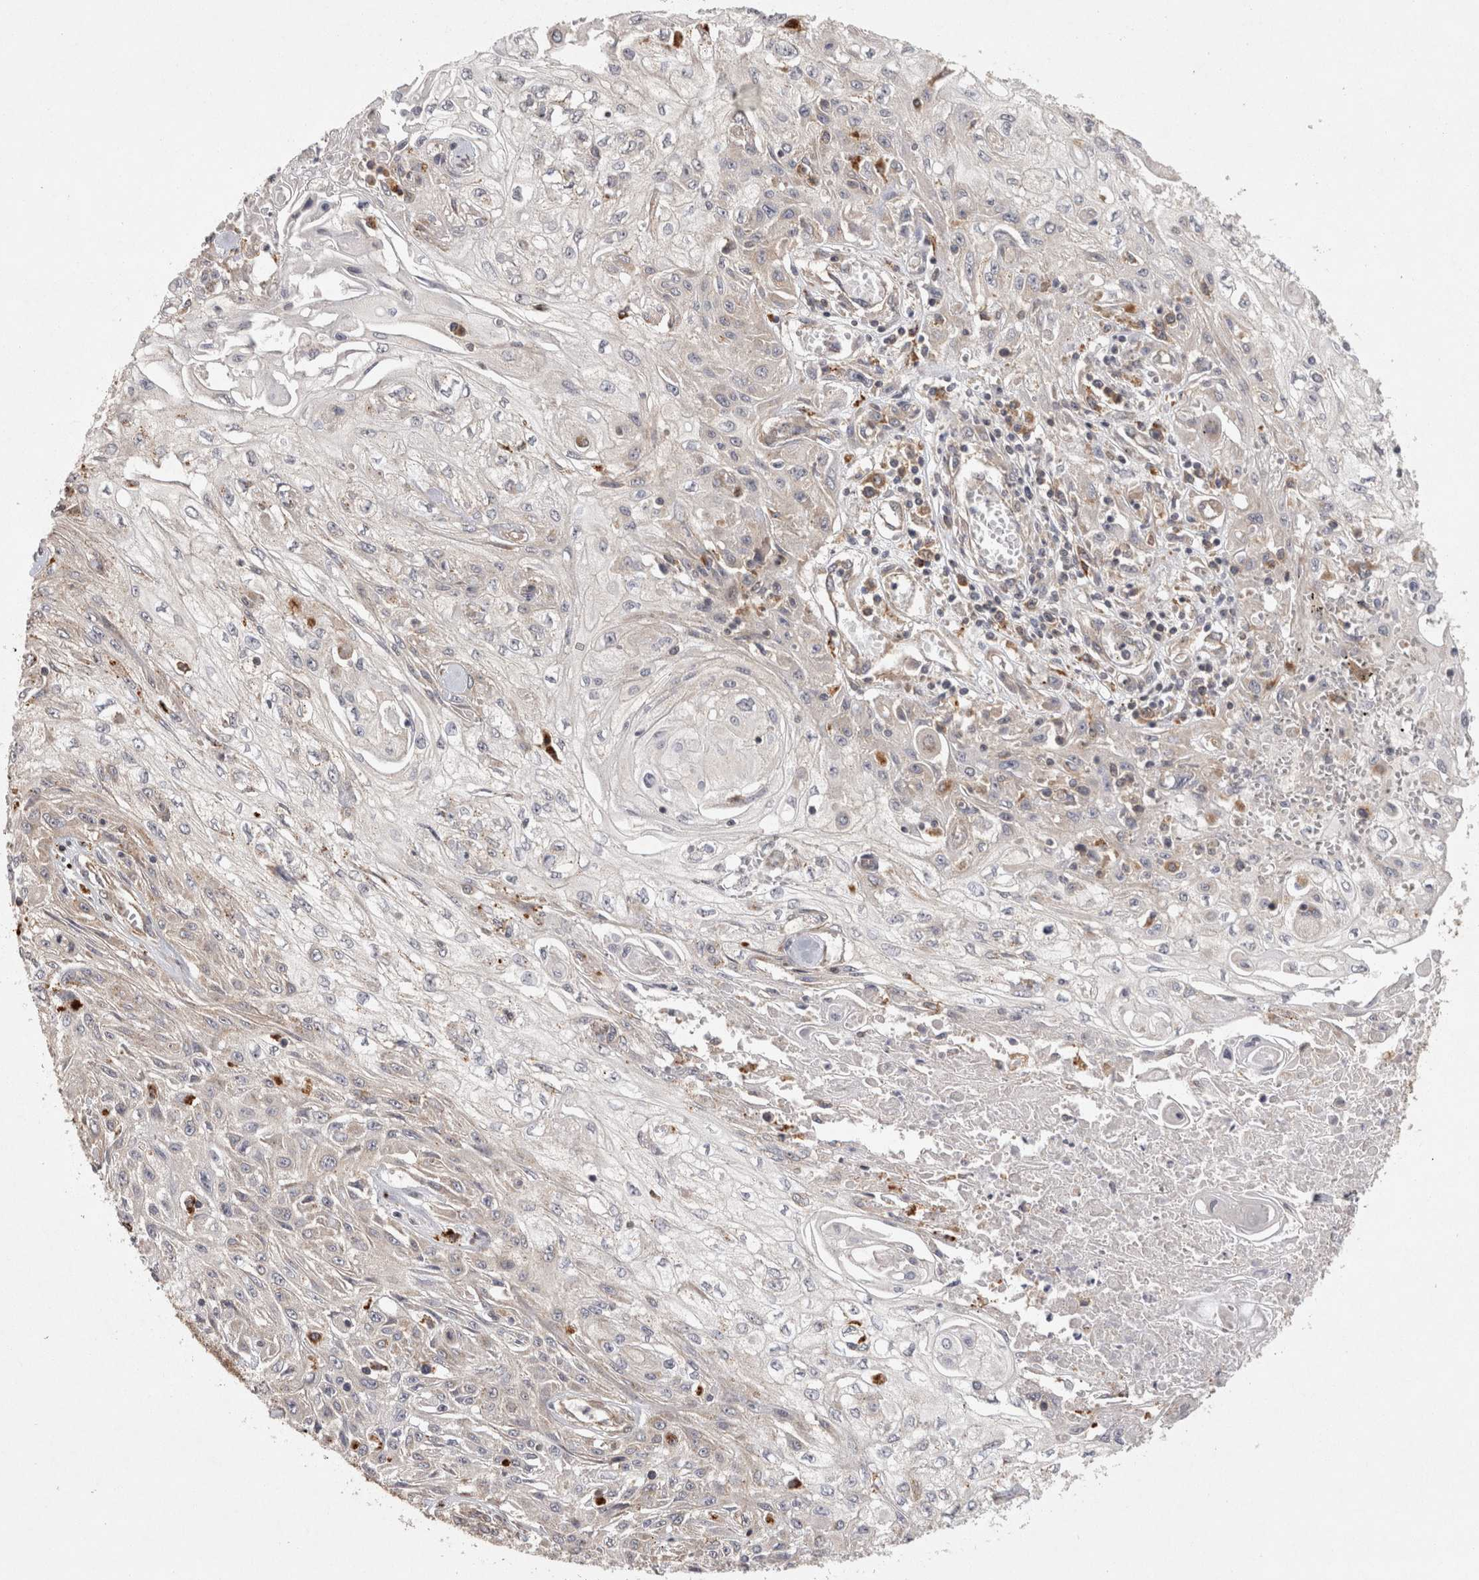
{"staining": {"intensity": "negative", "quantity": "none", "location": "none"}, "tissue": "skin cancer", "cell_type": "Tumor cells", "image_type": "cancer", "snomed": [{"axis": "morphology", "description": "Squamous cell carcinoma, NOS"}, {"axis": "morphology", "description": "Squamous cell carcinoma, metastatic, NOS"}, {"axis": "topography", "description": "Skin"}, {"axis": "topography", "description": "Lymph node"}], "caption": "Skin metastatic squamous cell carcinoma was stained to show a protein in brown. There is no significant expression in tumor cells. Nuclei are stained in blue.", "gene": "ACAT2", "patient": {"sex": "male", "age": 75}}